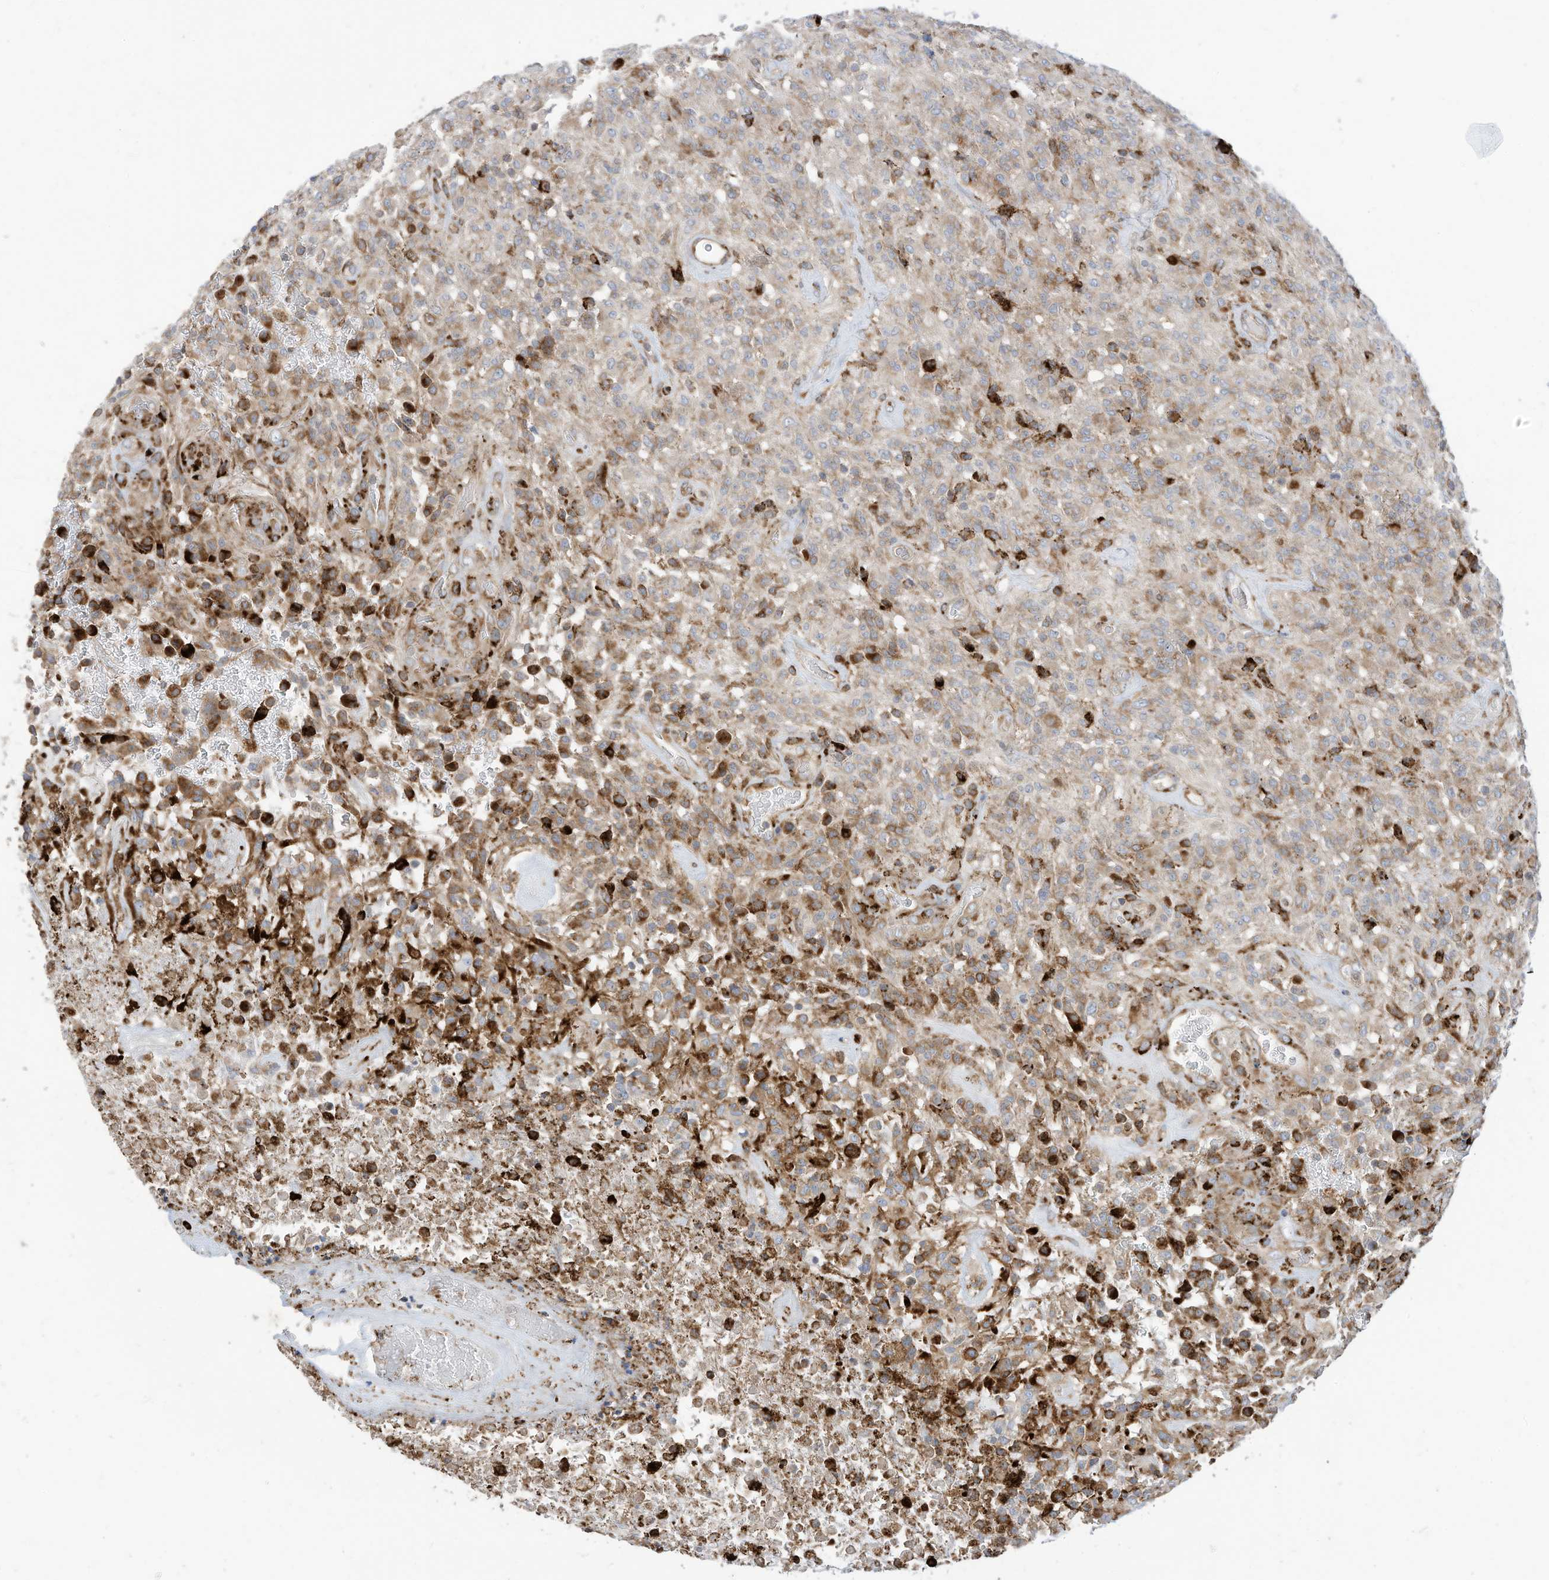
{"staining": {"intensity": "moderate", "quantity": "<25%", "location": "cytoplasmic/membranous"}, "tissue": "glioma", "cell_type": "Tumor cells", "image_type": "cancer", "snomed": [{"axis": "morphology", "description": "Glioma, malignant, High grade"}, {"axis": "topography", "description": "Brain"}], "caption": "Immunohistochemical staining of human glioma demonstrates moderate cytoplasmic/membranous protein expression in approximately <25% of tumor cells. (DAB IHC, brown staining for protein, blue staining for nuclei).", "gene": "TRNAU1AP", "patient": {"sex": "female", "age": 57}}